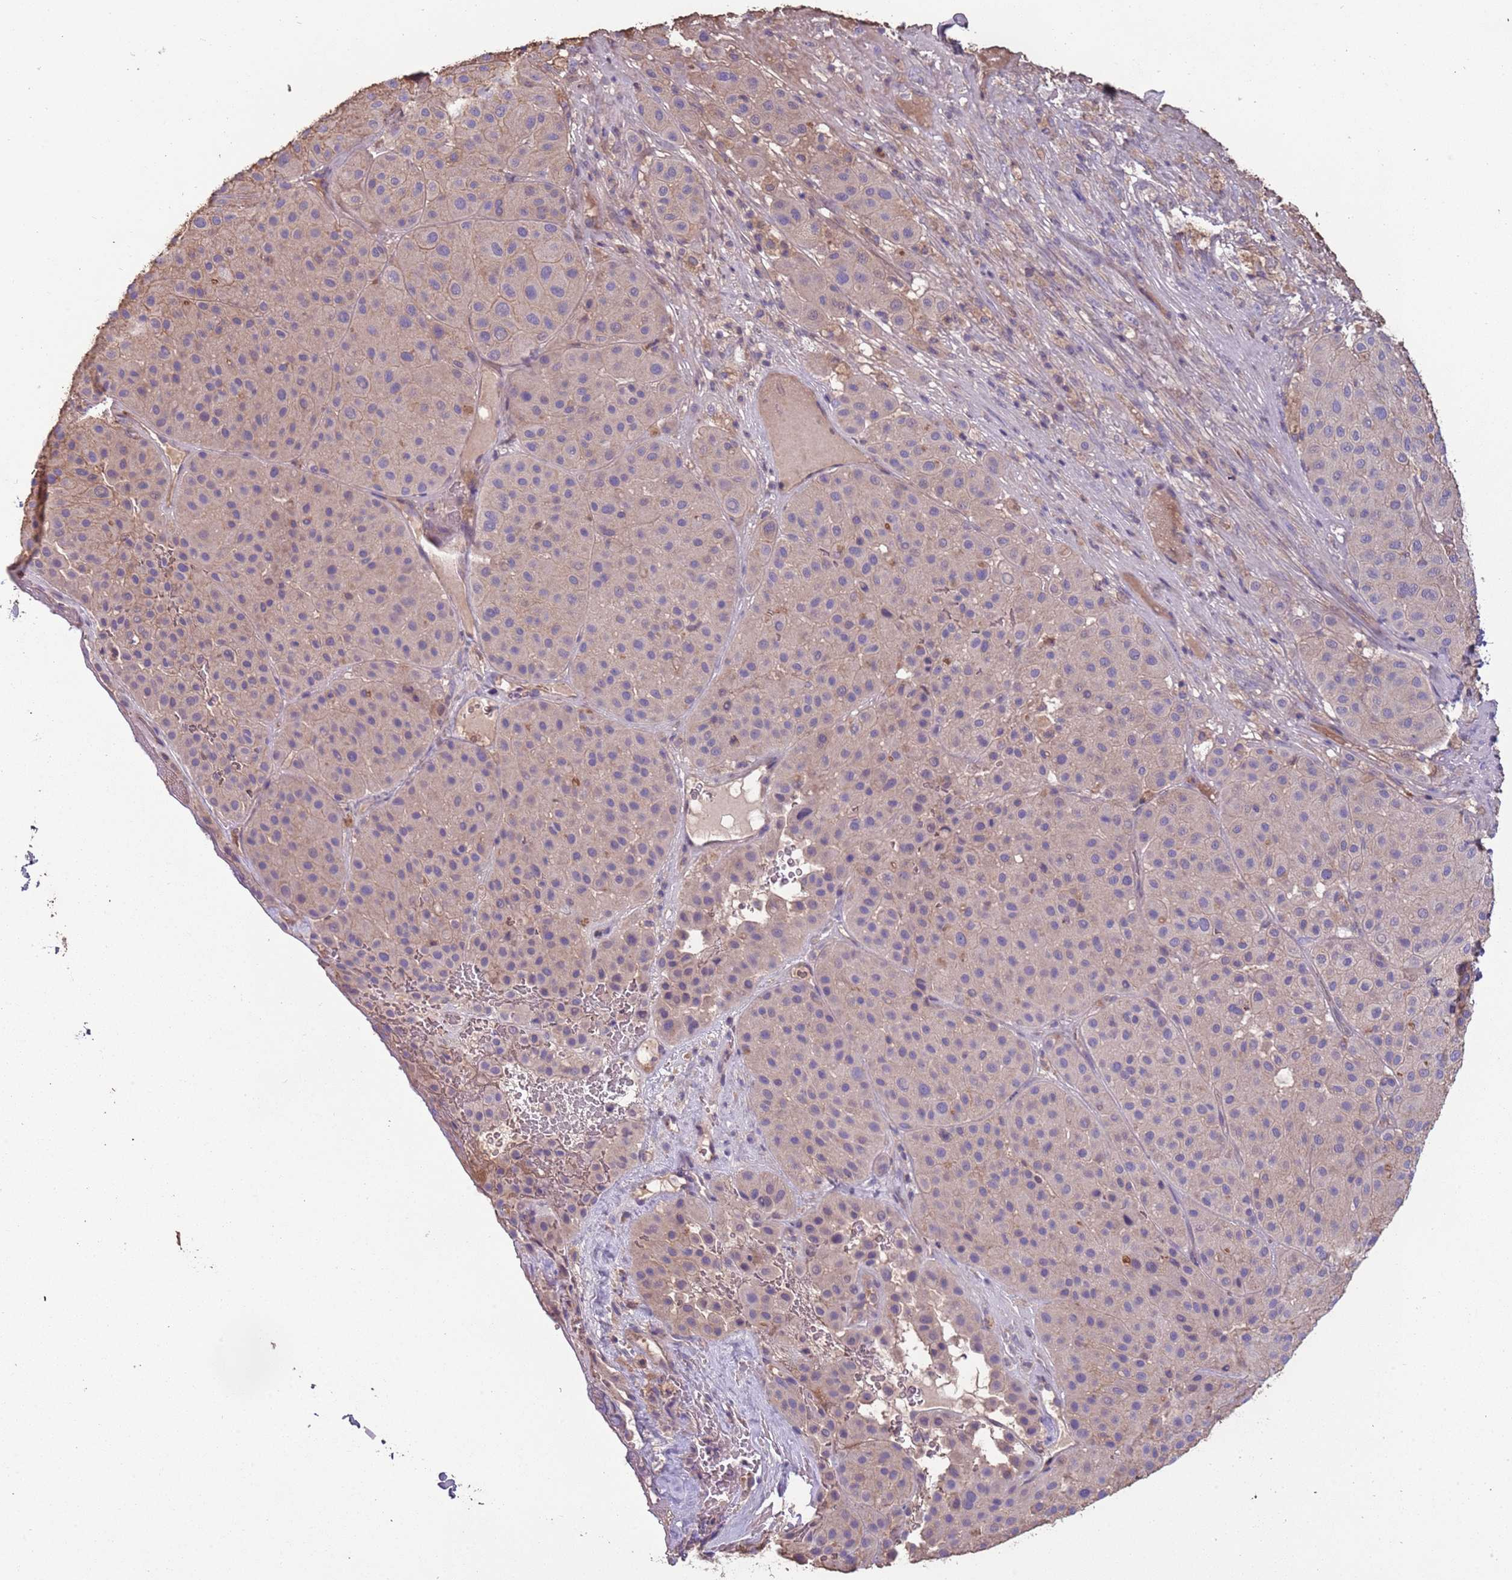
{"staining": {"intensity": "weak", "quantity": "25%-75%", "location": "cytoplasmic/membranous"}, "tissue": "melanoma", "cell_type": "Tumor cells", "image_type": "cancer", "snomed": [{"axis": "morphology", "description": "Malignant melanoma, Metastatic site"}, {"axis": "topography", "description": "Smooth muscle"}], "caption": "Immunohistochemistry (IHC) of human malignant melanoma (metastatic site) demonstrates low levels of weak cytoplasmic/membranous expression in about 25%-75% of tumor cells.", "gene": "FECH", "patient": {"sex": "male", "age": 41}}